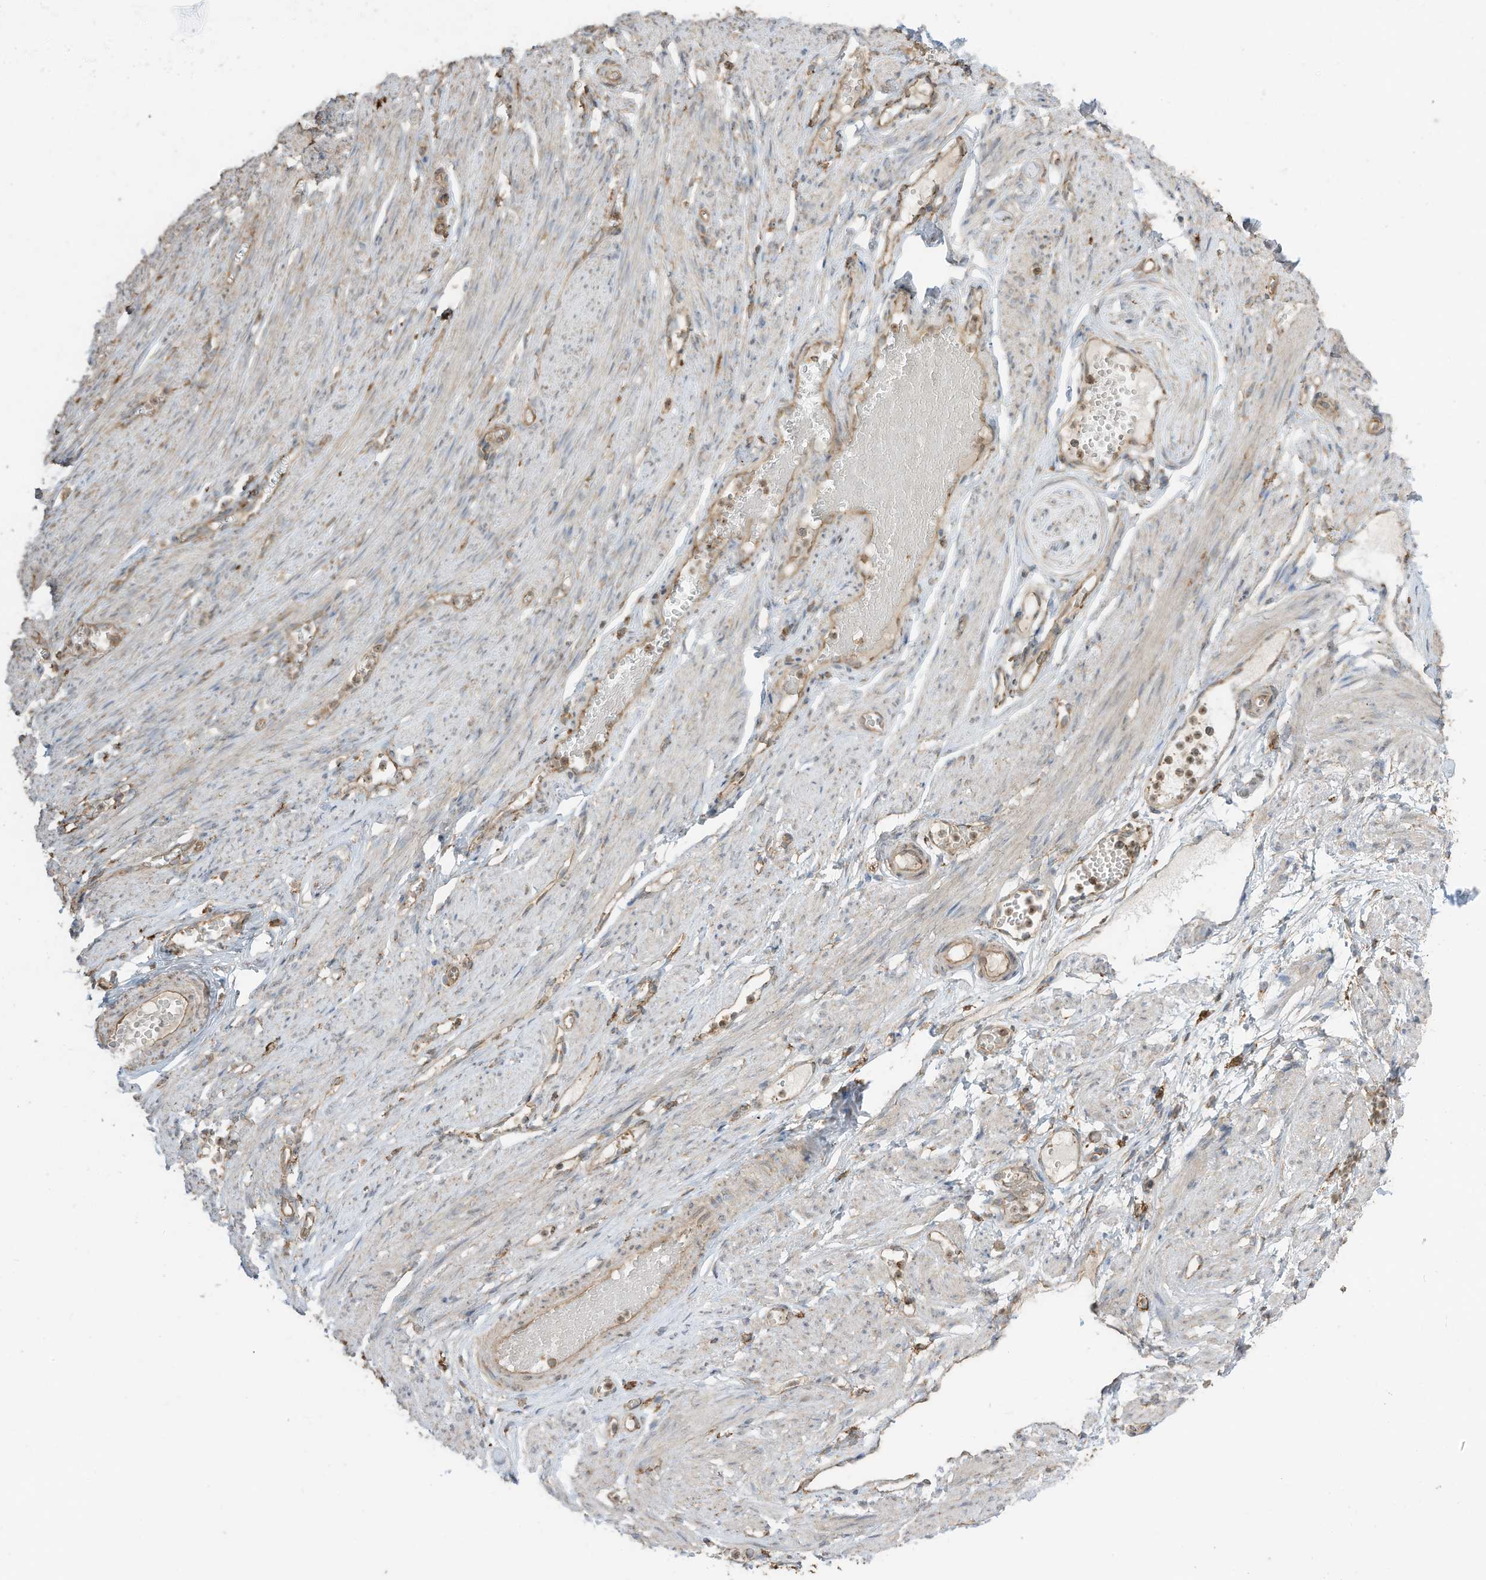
{"staining": {"intensity": "negative", "quantity": "none", "location": "none"}, "tissue": "adipose tissue", "cell_type": "Adipocytes", "image_type": "normal", "snomed": [{"axis": "morphology", "description": "Normal tissue, NOS"}, {"axis": "topography", "description": "Smooth muscle"}, {"axis": "topography", "description": "Peripheral nerve tissue"}], "caption": "An image of adipose tissue stained for a protein shows no brown staining in adipocytes. (DAB (3,3'-diaminobenzidine) immunohistochemistry (IHC), high magnification).", "gene": "CGAS", "patient": {"sex": "female", "age": 39}}